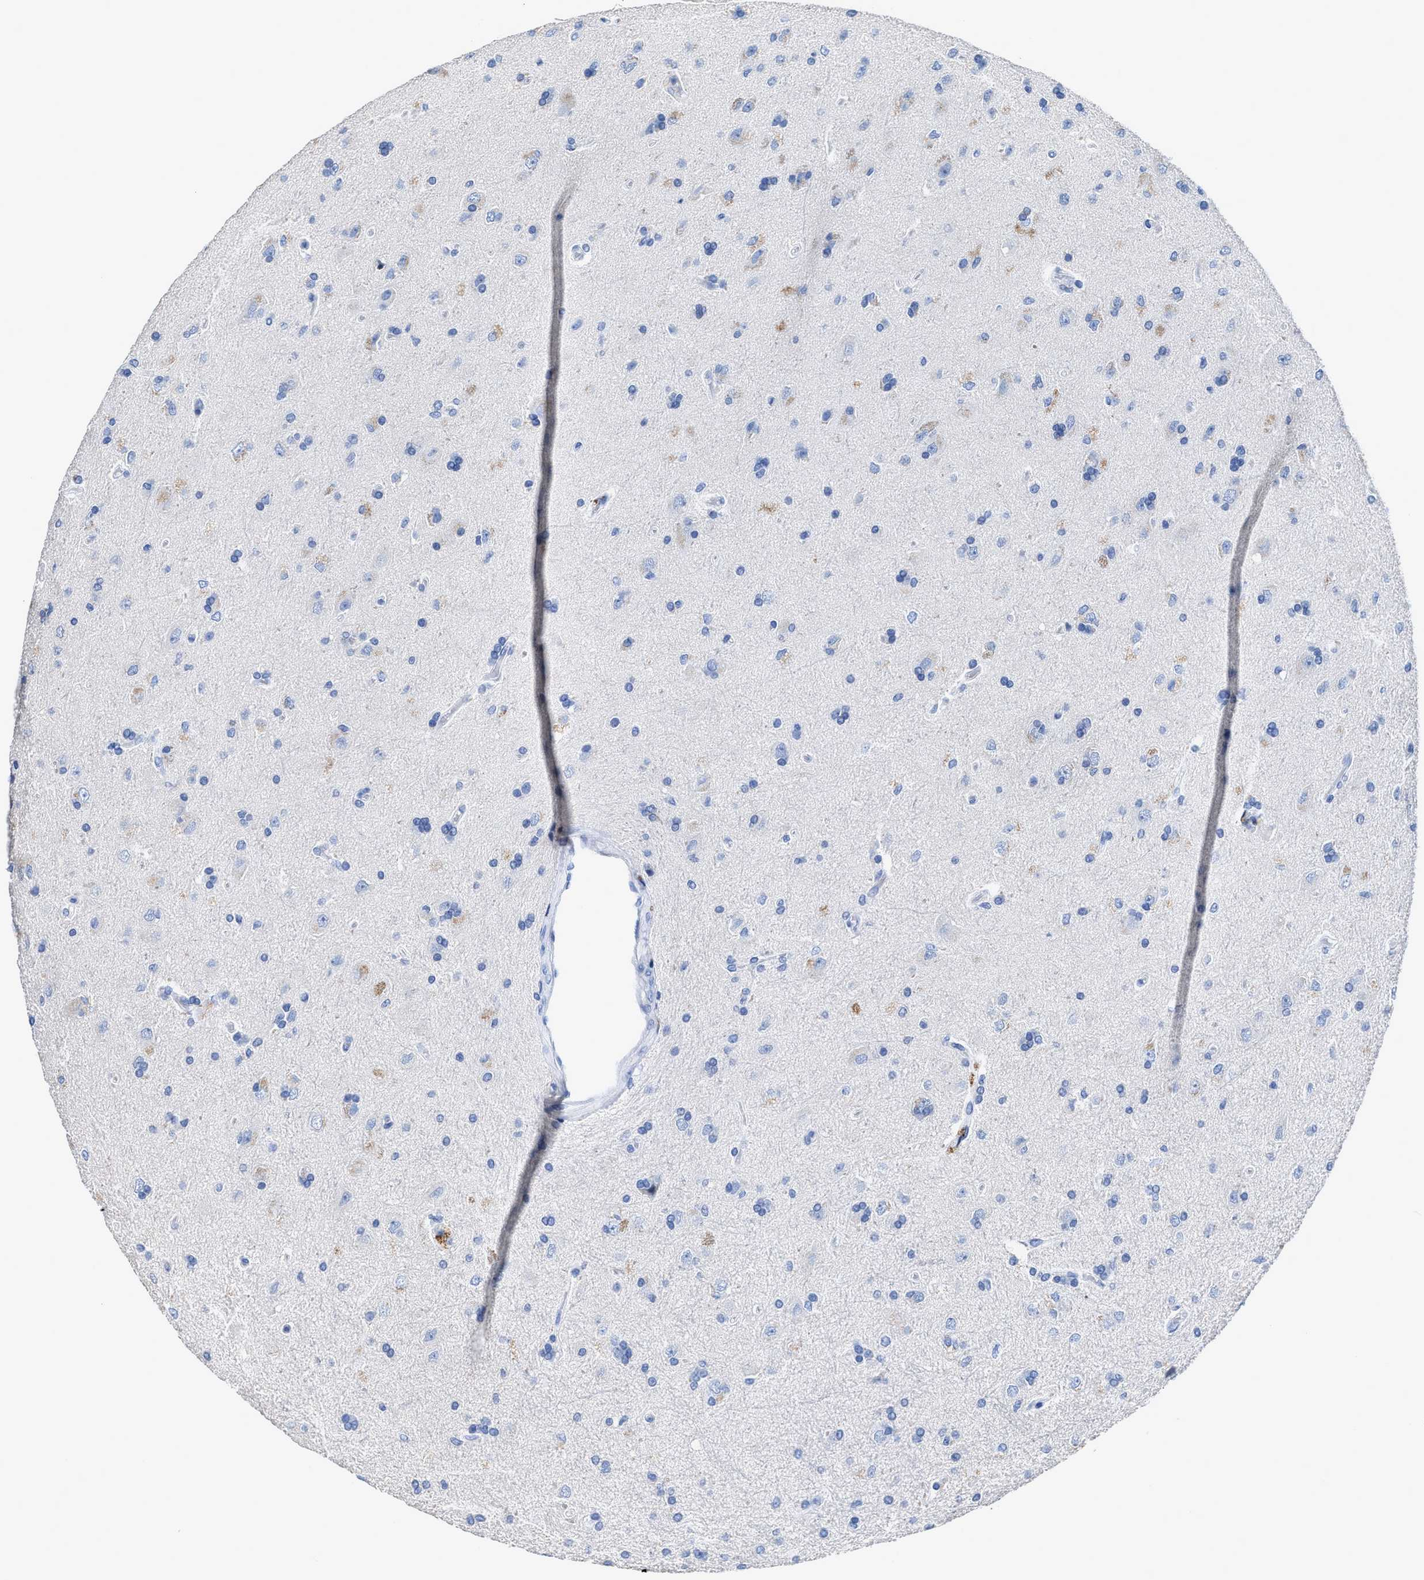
{"staining": {"intensity": "negative", "quantity": "none", "location": "none"}, "tissue": "glioma", "cell_type": "Tumor cells", "image_type": "cancer", "snomed": [{"axis": "morphology", "description": "Glioma, malignant, High grade"}, {"axis": "topography", "description": "Brain"}], "caption": "This is a photomicrograph of IHC staining of malignant glioma (high-grade), which shows no expression in tumor cells. (DAB (3,3'-diaminobenzidine) IHC visualized using brightfield microscopy, high magnification).", "gene": "CEACAM5", "patient": {"sex": "male", "age": 72}}